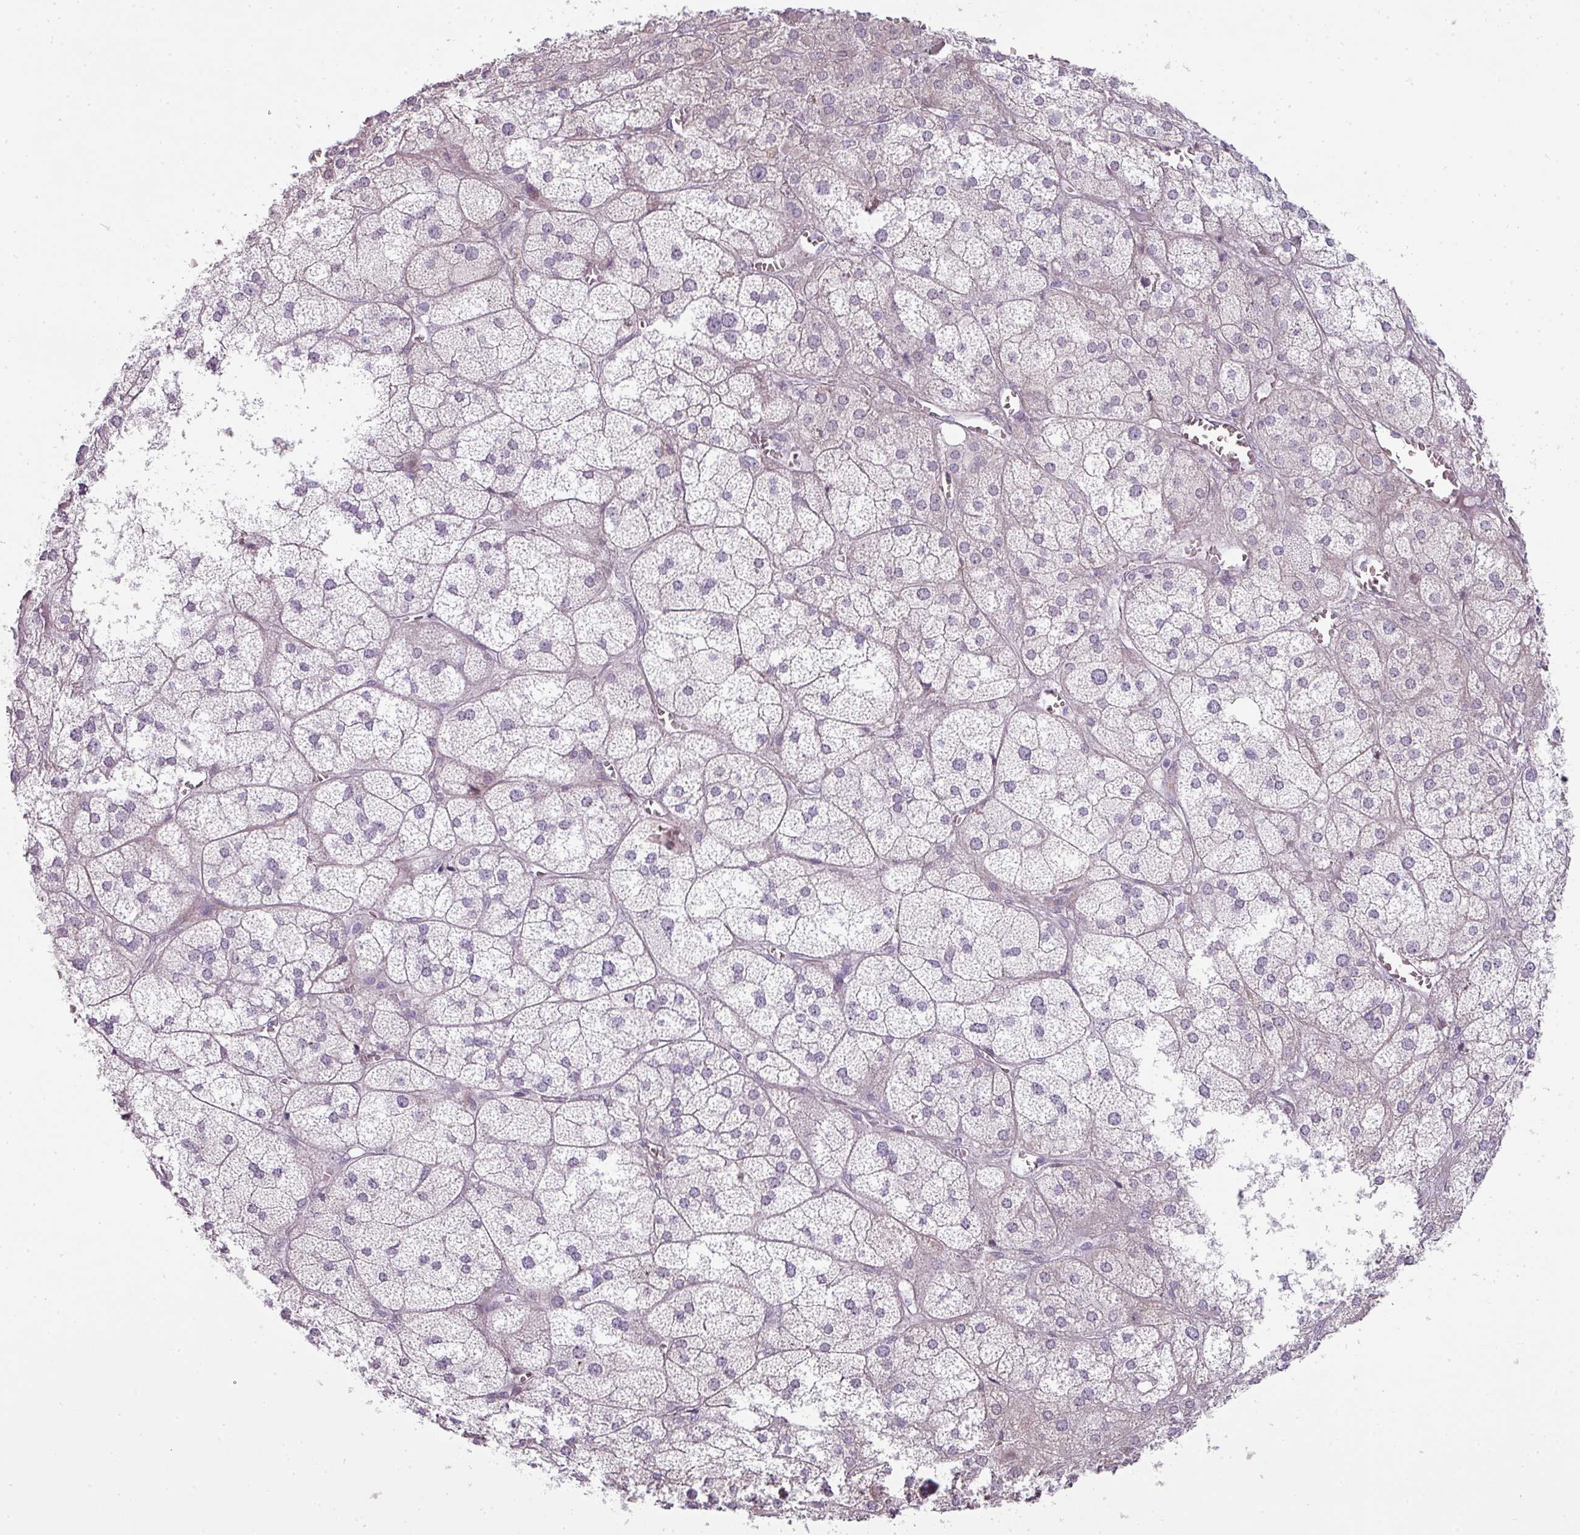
{"staining": {"intensity": "weak", "quantity": "<25%", "location": "cytoplasmic/membranous"}, "tissue": "adrenal gland", "cell_type": "Glandular cells", "image_type": "normal", "snomed": [{"axis": "morphology", "description": "Normal tissue, NOS"}, {"axis": "topography", "description": "Adrenal gland"}], "caption": "Immunohistochemistry (IHC) of unremarkable adrenal gland reveals no expression in glandular cells. The staining was performed using DAB (3,3'-diaminobenzidine) to visualize the protein expression in brown, while the nuclei were stained in blue with hematoxylin (Magnification: 20x).", "gene": "CHRDL1", "patient": {"sex": "female", "age": 61}}